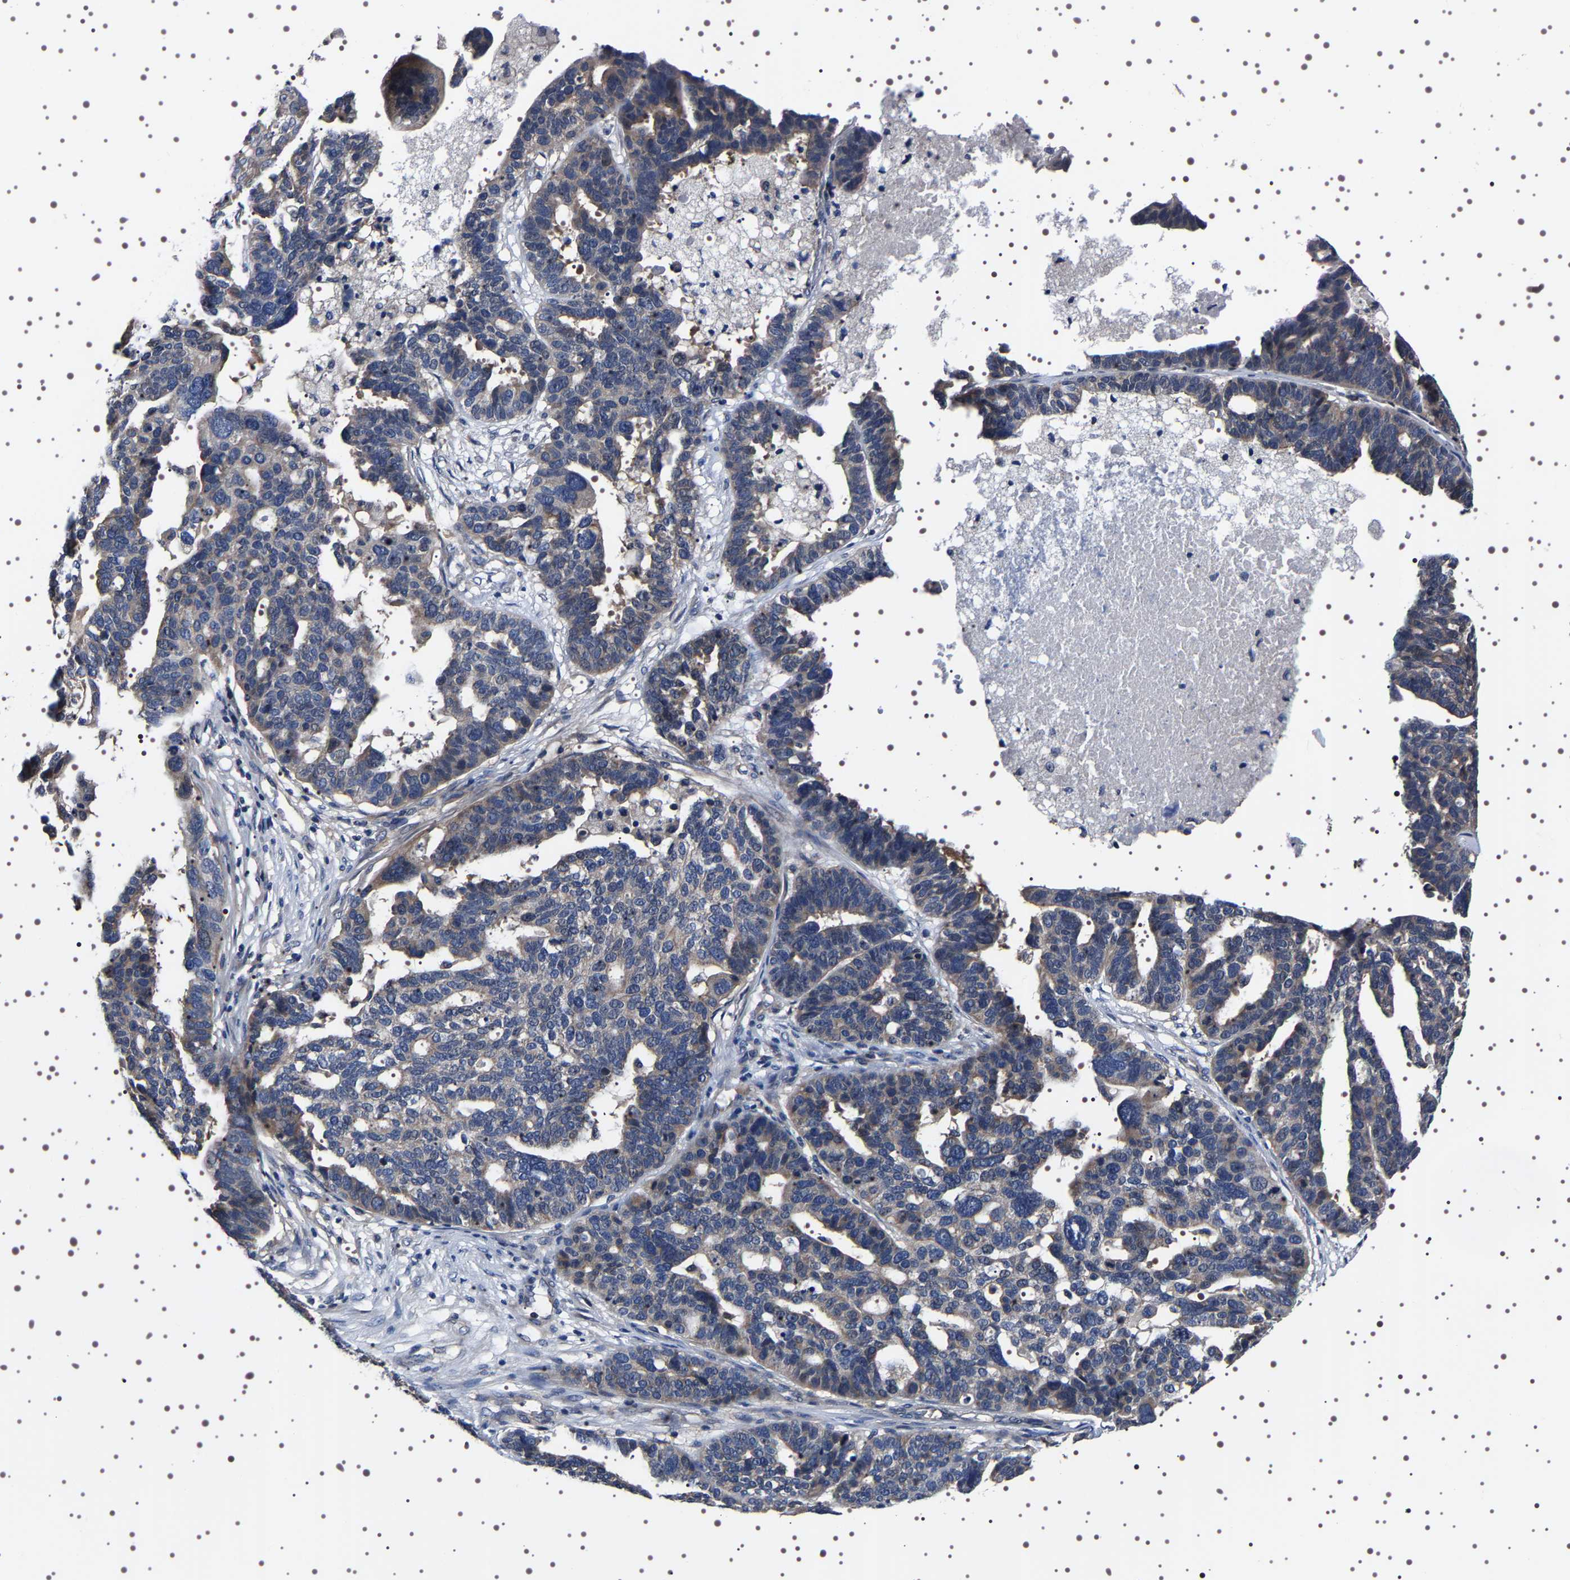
{"staining": {"intensity": "weak", "quantity": ">75%", "location": "cytoplasmic/membranous"}, "tissue": "ovarian cancer", "cell_type": "Tumor cells", "image_type": "cancer", "snomed": [{"axis": "morphology", "description": "Cystadenocarcinoma, serous, NOS"}, {"axis": "topography", "description": "Ovary"}], "caption": "Immunohistochemistry (IHC) photomicrograph of neoplastic tissue: human serous cystadenocarcinoma (ovarian) stained using immunohistochemistry (IHC) demonstrates low levels of weak protein expression localized specifically in the cytoplasmic/membranous of tumor cells, appearing as a cytoplasmic/membranous brown color.", "gene": "TARBP1", "patient": {"sex": "female", "age": 59}}